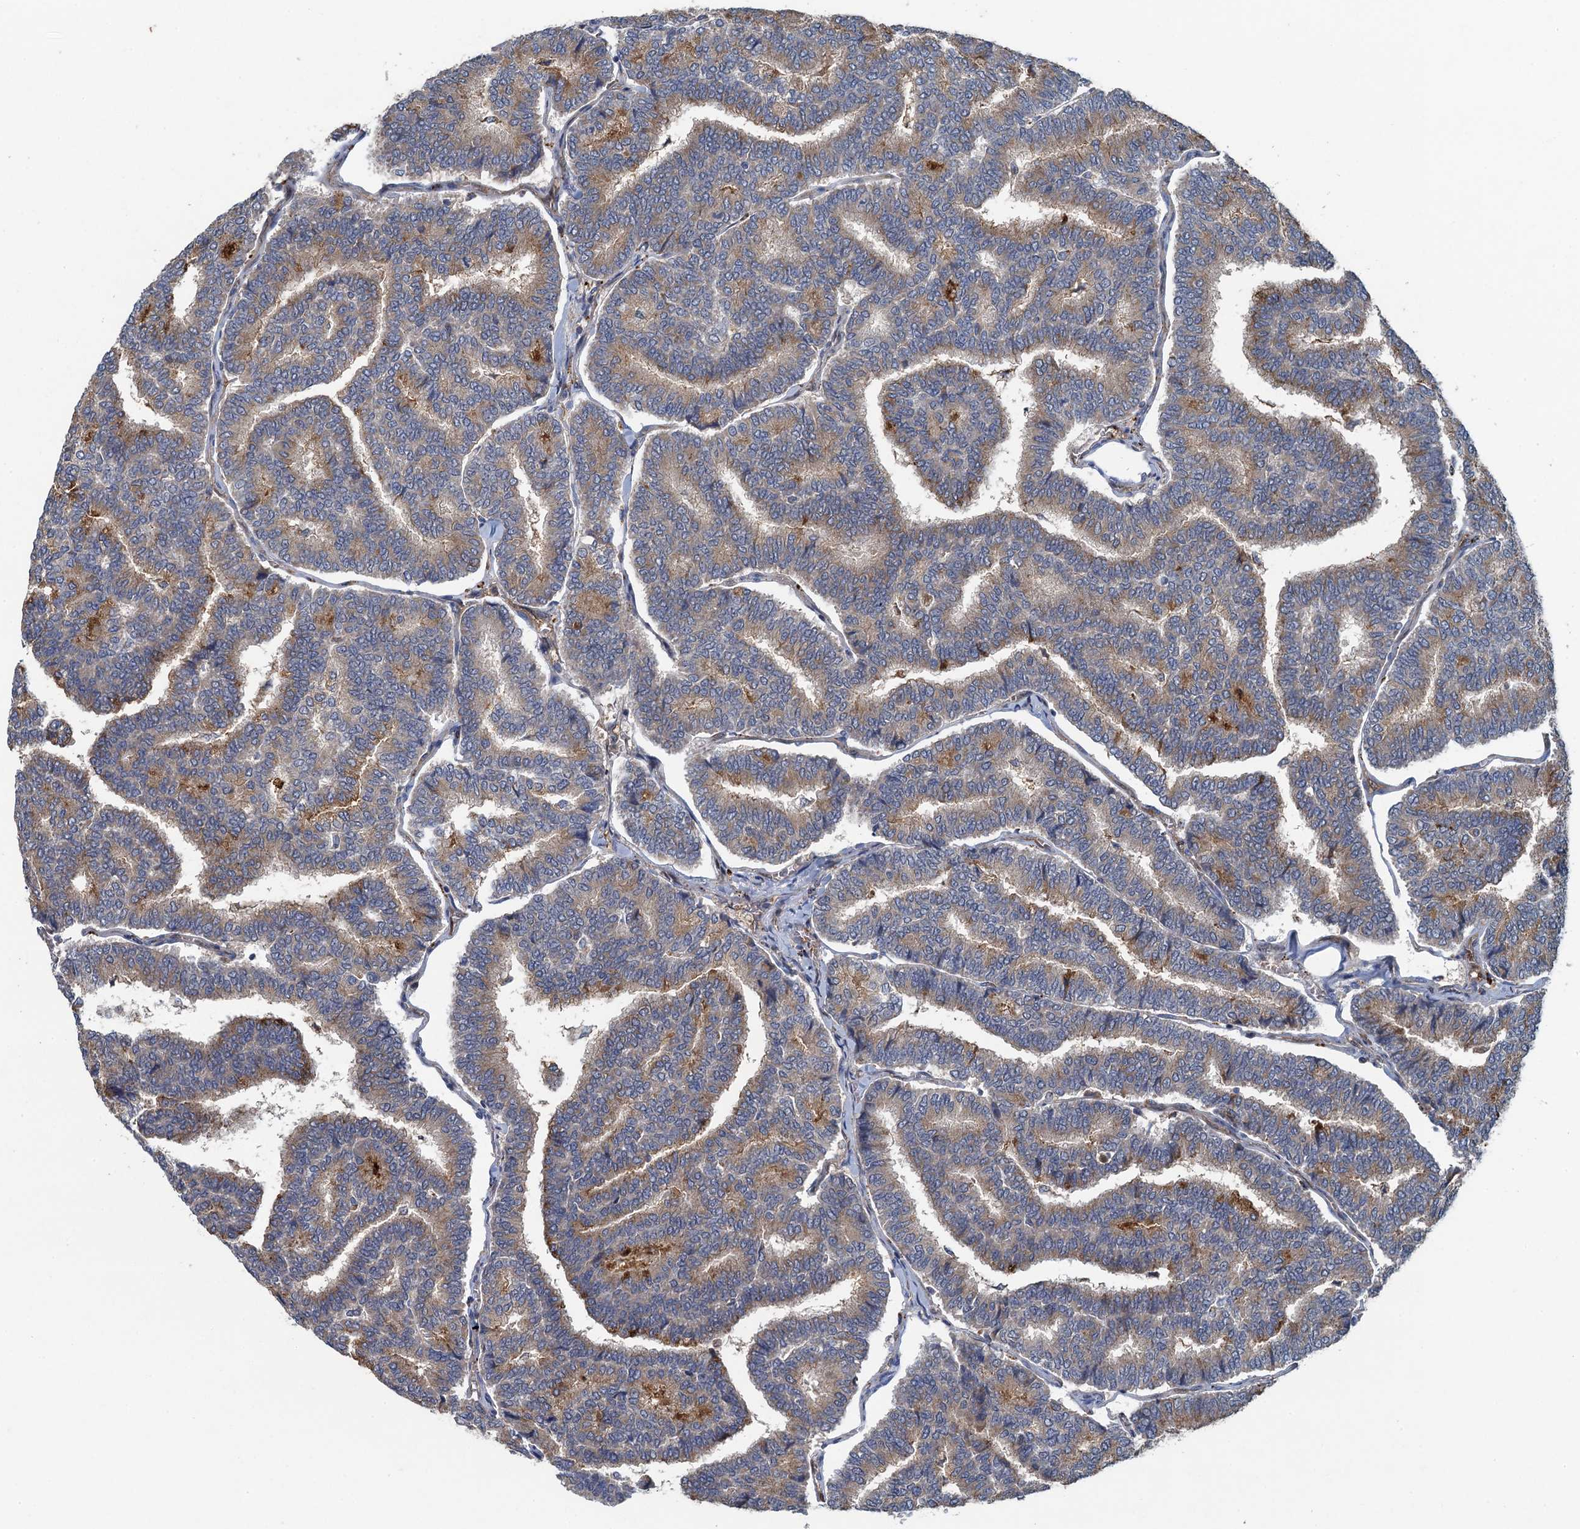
{"staining": {"intensity": "weak", "quantity": "25%-75%", "location": "cytoplasmic/membranous"}, "tissue": "thyroid cancer", "cell_type": "Tumor cells", "image_type": "cancer", "snomed": [{"axis": "morphology", "description": "Papillary adenocarcinoma, NOS"}, {"axis": "topography", "description": "Thyroid gland"}], "caption": "DAB (3,3'-diaminobenzidine) immunohistochemical staining of human thyroid cancer exhibits weak cytoplasmic/membranous protein expression in about 25%-75% of tumor cells.", "gene": "KBTBD8", "patient": {"sex": "female", "age": 35}}